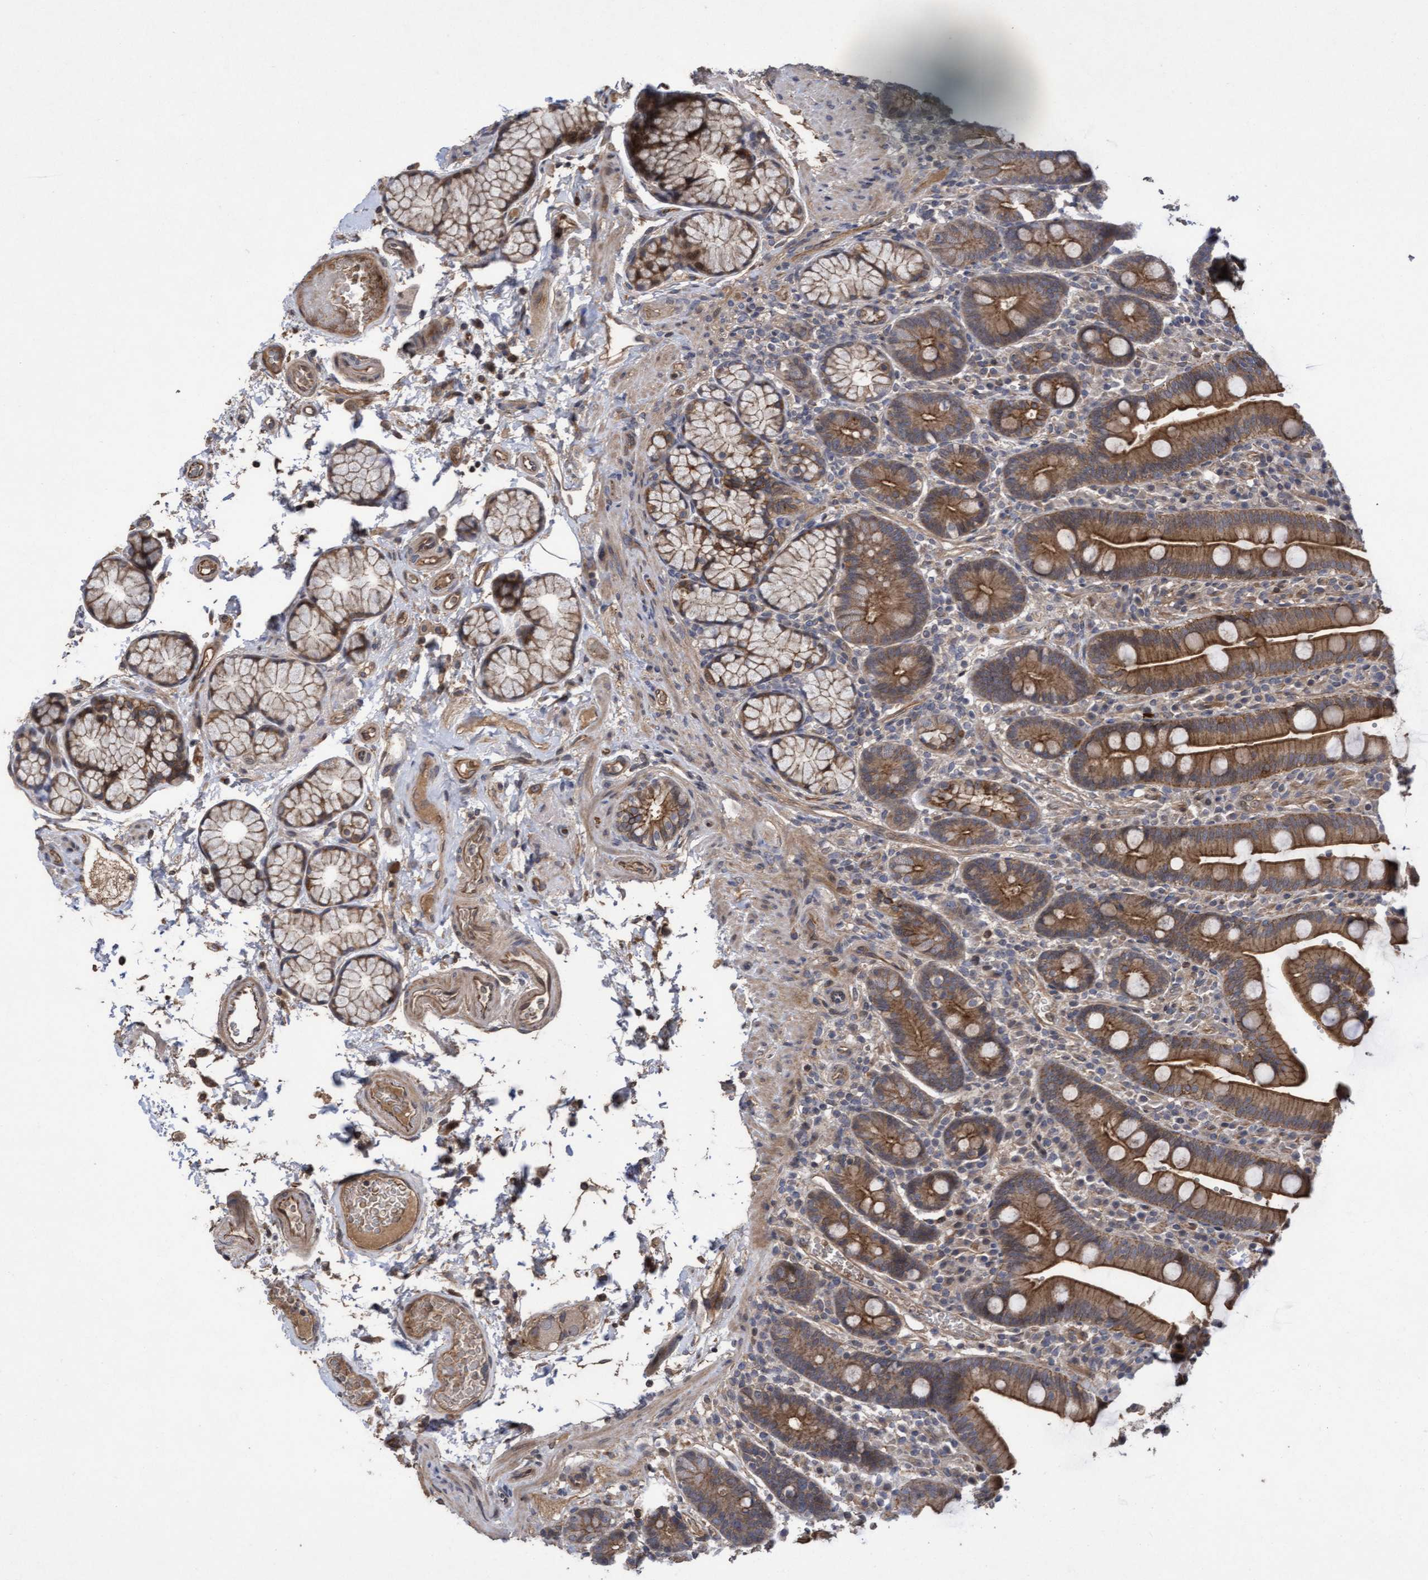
{"staining": {"intensity": "strong", "quantity": ">75%", "location": "cytoplasmic/membranous"}, "tissue": "duodenum", "cell_type": "Glandular cells", "image_type": "normal", "snomed": [{"axis": "morphology", "description": "Normal tissue, NOS"}, {"axis": "topography", "description": "Small intestine, NOS"}], "caption": "Duodenum stained with immunohistochemistry displays strong cytoplasmic/membranous positivity in about >75% of glandular cells. (DAB (3,3'-diaminobenzidine) IHC, brown staining for protein, blue staining for nuclei).", "gene": "COBL", "patient": {"sex": "female", "age": 71}}